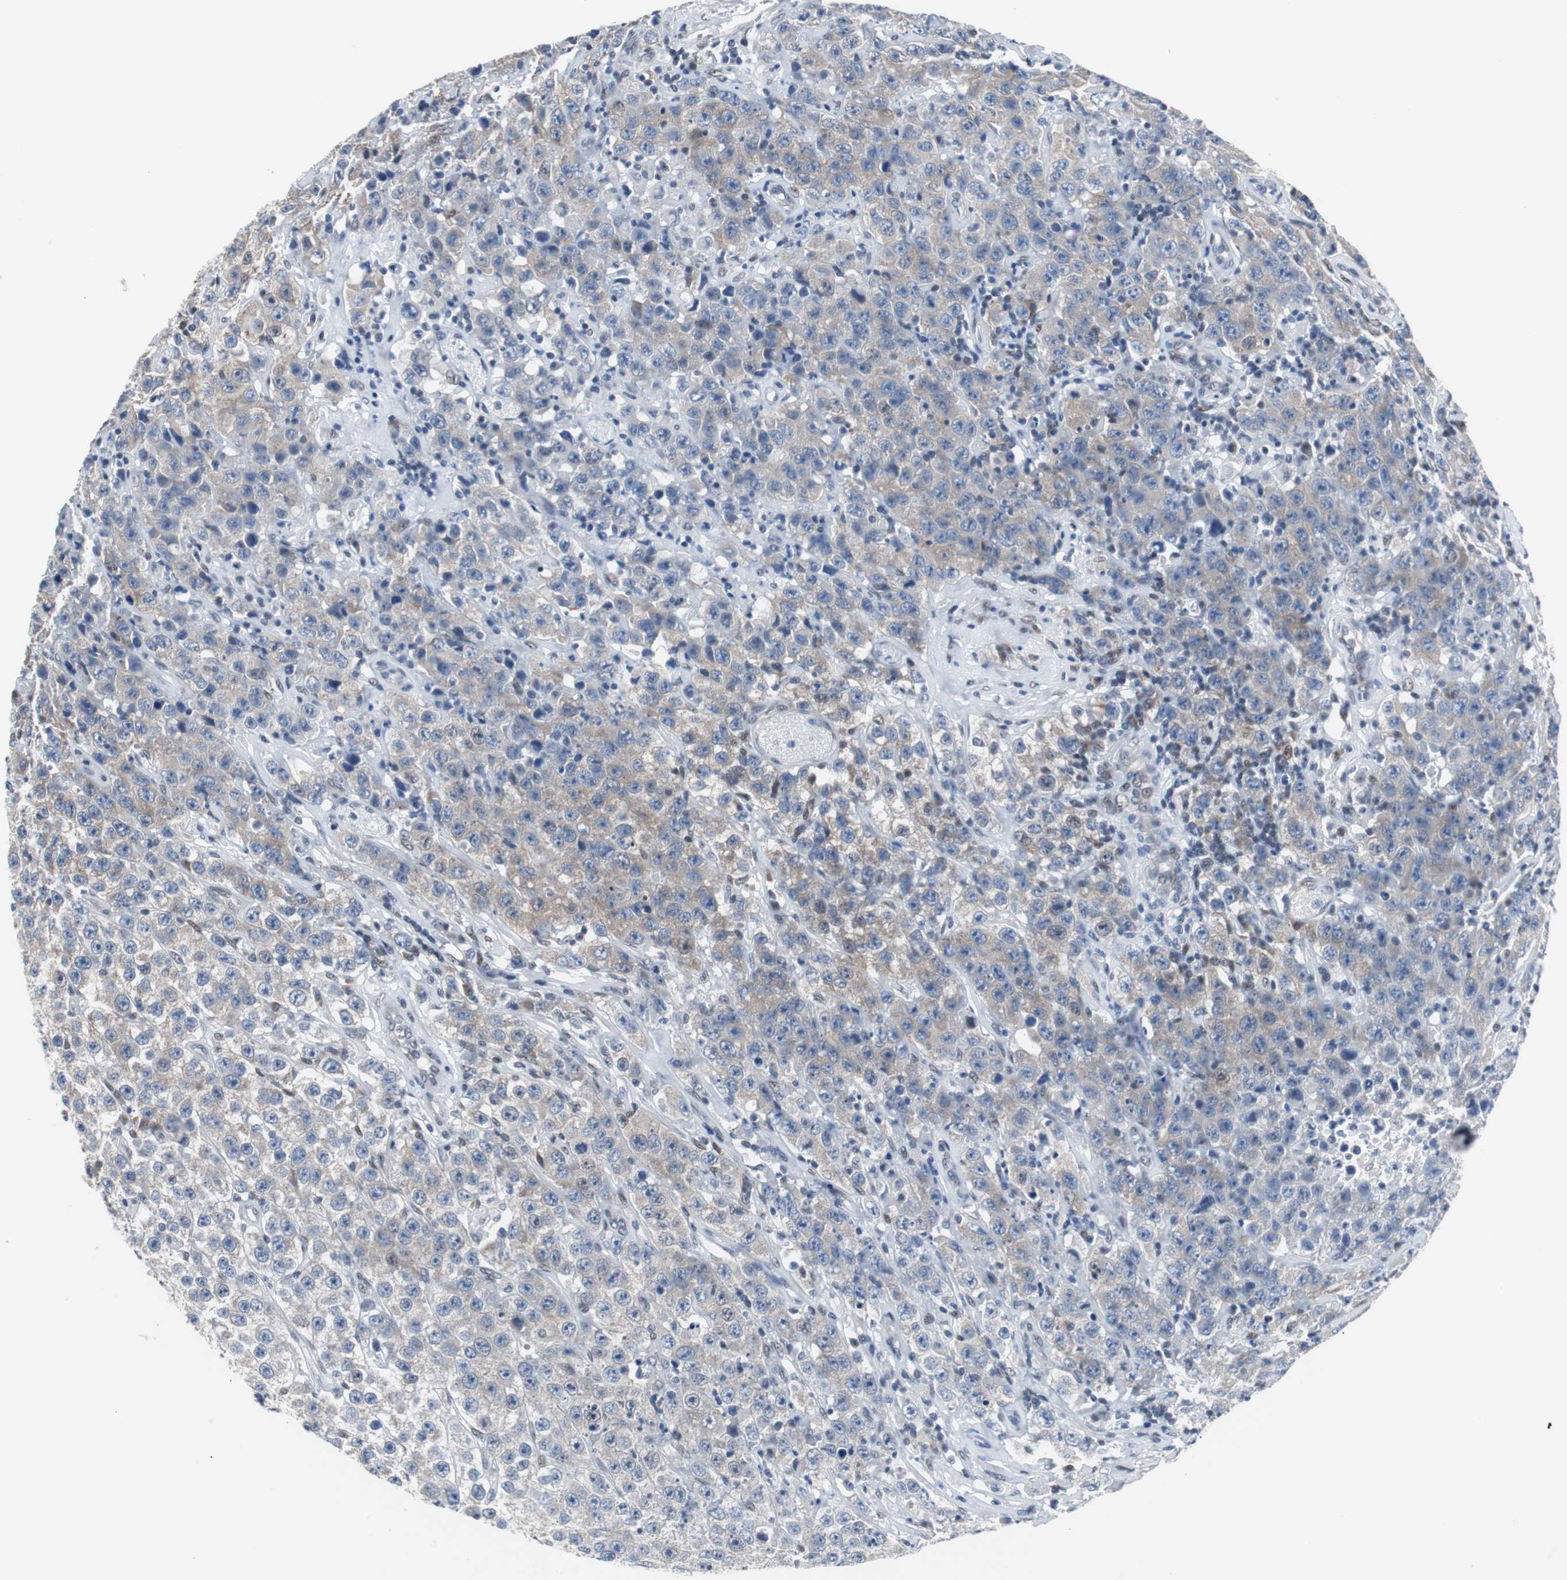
{"staining": {"intensity": "weak", "quantity": ">75%", "location": "cytoplasmic/membranous"}, "tissue": "testis cancer", "cell_type": "Tumor cells", "image_type": "cancer", "snomed": [{"axis": "morphology", "description": "Seminoma, NOS"}, {"axis": "topography", "description": "Testis"}], "caption": "Human testis cancer stained with a protein marker demonstrates weak staining in tumor cells.", "gene": "ZHX2", "patient": {"sex": "male", "age": 52}}